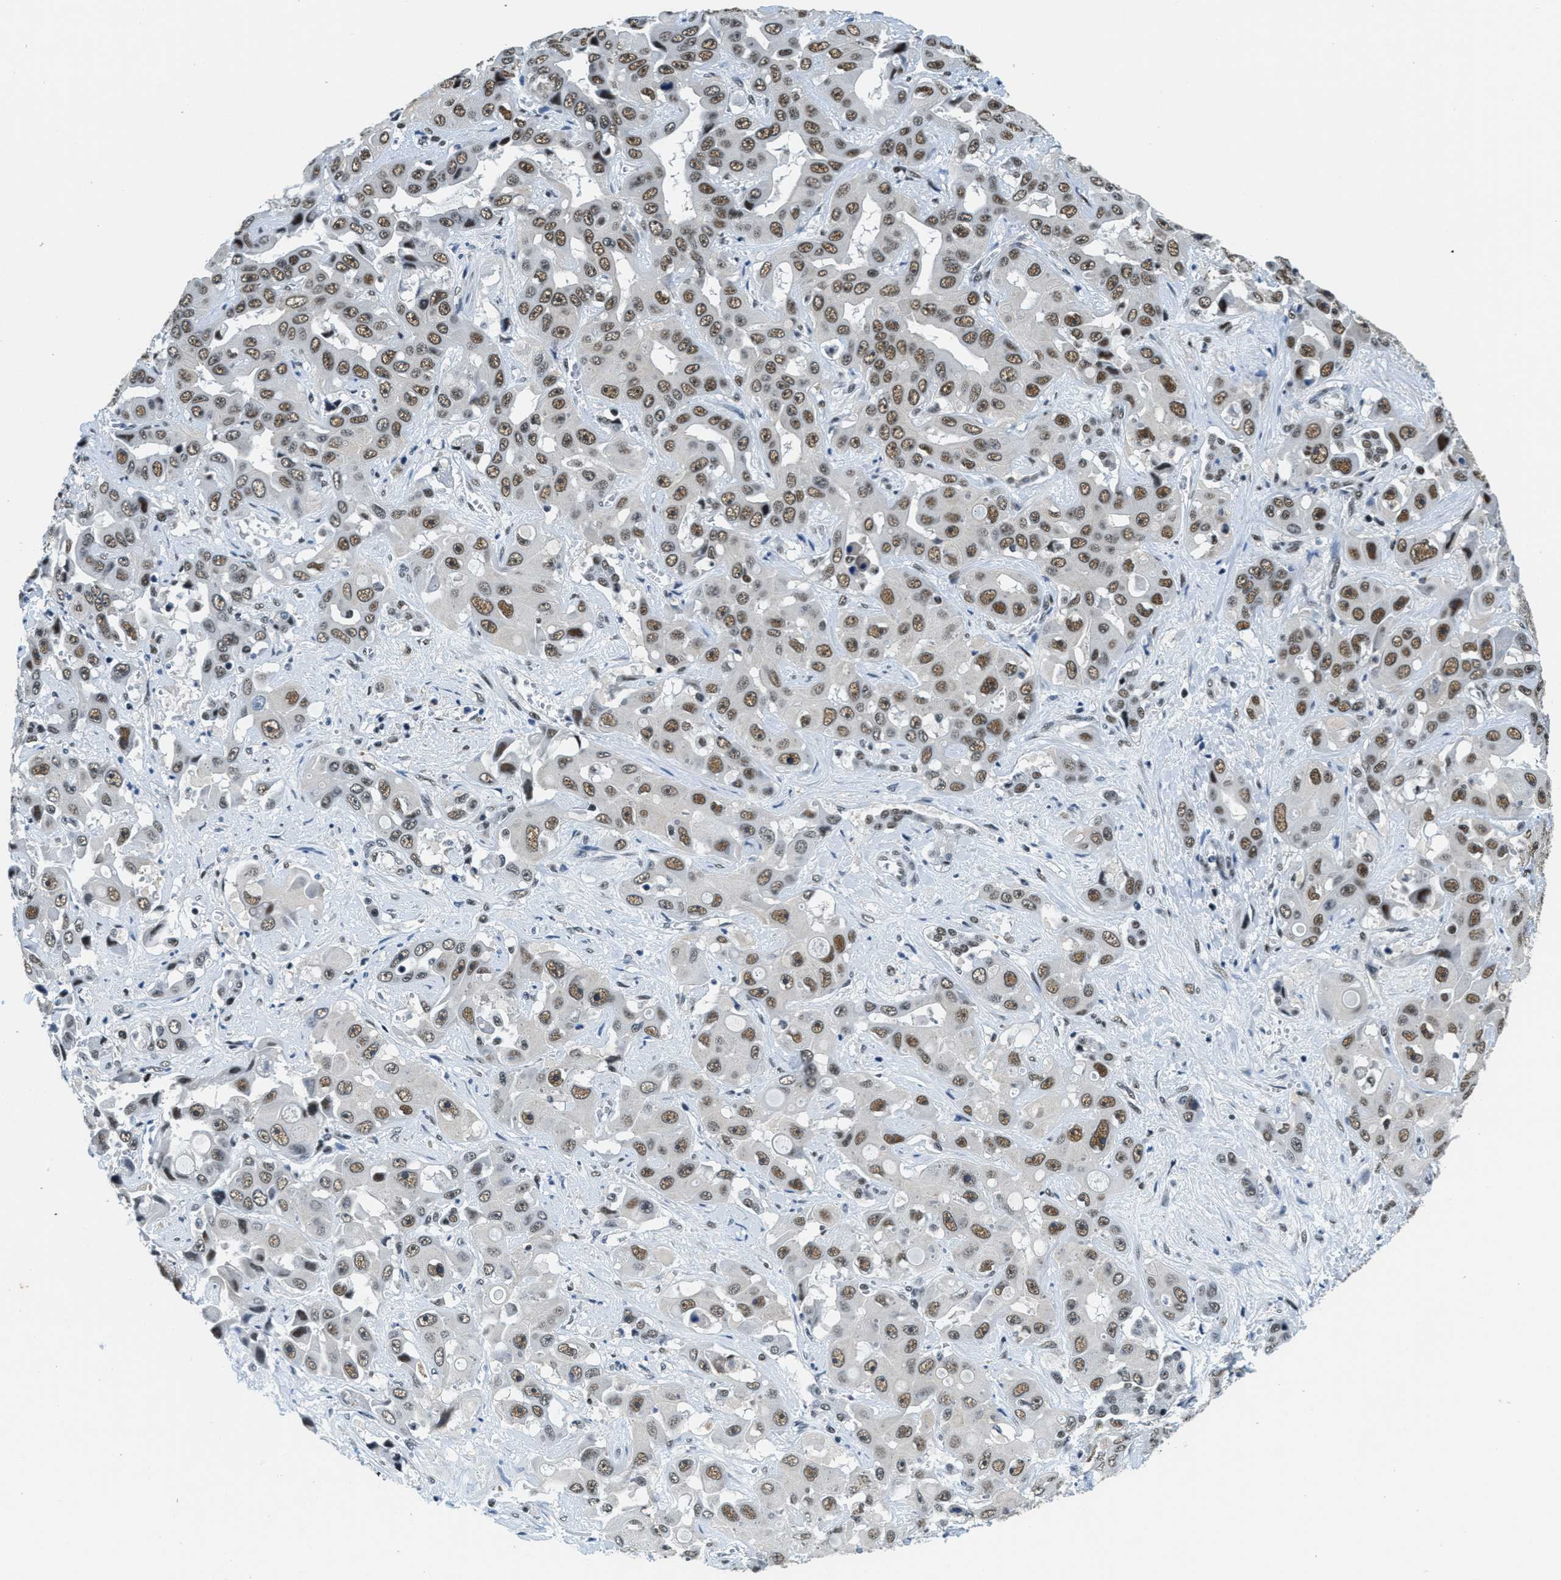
{"staining": {"intensity": "moderate", "quantity": "25%-75%", "location": "nuclear"}, "tissue": "liver cancer", "cell_type": "Tumor cells", "image_type": "cancer", "snomed": [{"axis": "morphology", "description": "Cholangiocarcinoma"}, {"axis": "topography", "description": "Liver"}], "caption": "Liver cancer stained for a protein reveals moderate nuclear positivity in tumor cells.", "gene": "SSB", "patient": {"sex": "female", "age": 52}}